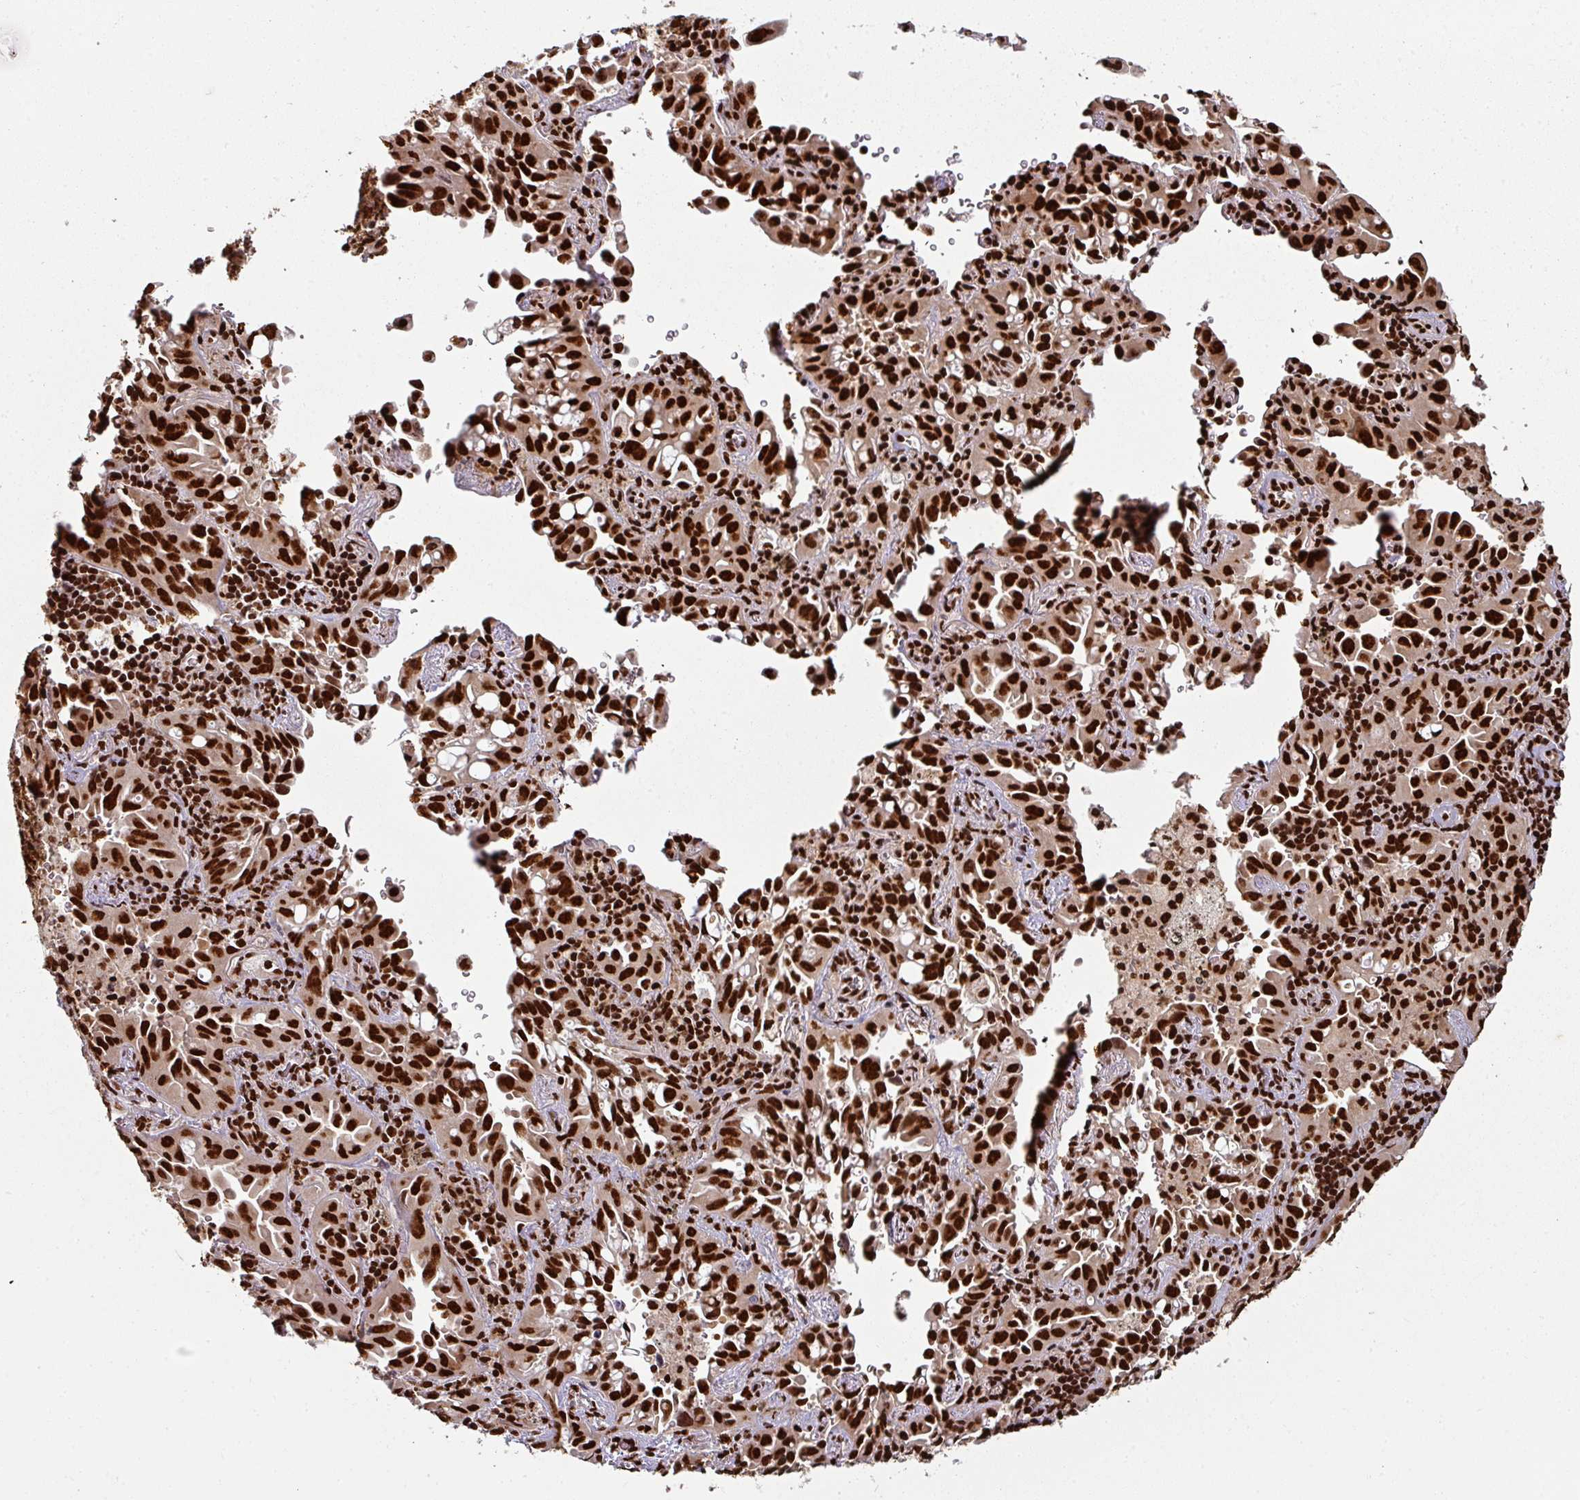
{"staining": {"intensity": "strong", "quantity": ">75%", "location": "nuclear"}, "tissue": "lung cancer", "cell_type": "Tumor cells", "image_type": "cancer", "snomed": [{"axis": "morphology", "description": "Adenocarcinoma, NOS"}, {"axis": "topography", "description": "Lung"}], "caption": "Immunohistochemistry of lung adenocarcinoma reveals high levels of strong nuclear positivity in approximately >75% of tumor cells.", "gene": "SIK3", "patient": {"sex": "male", "age": 68}}